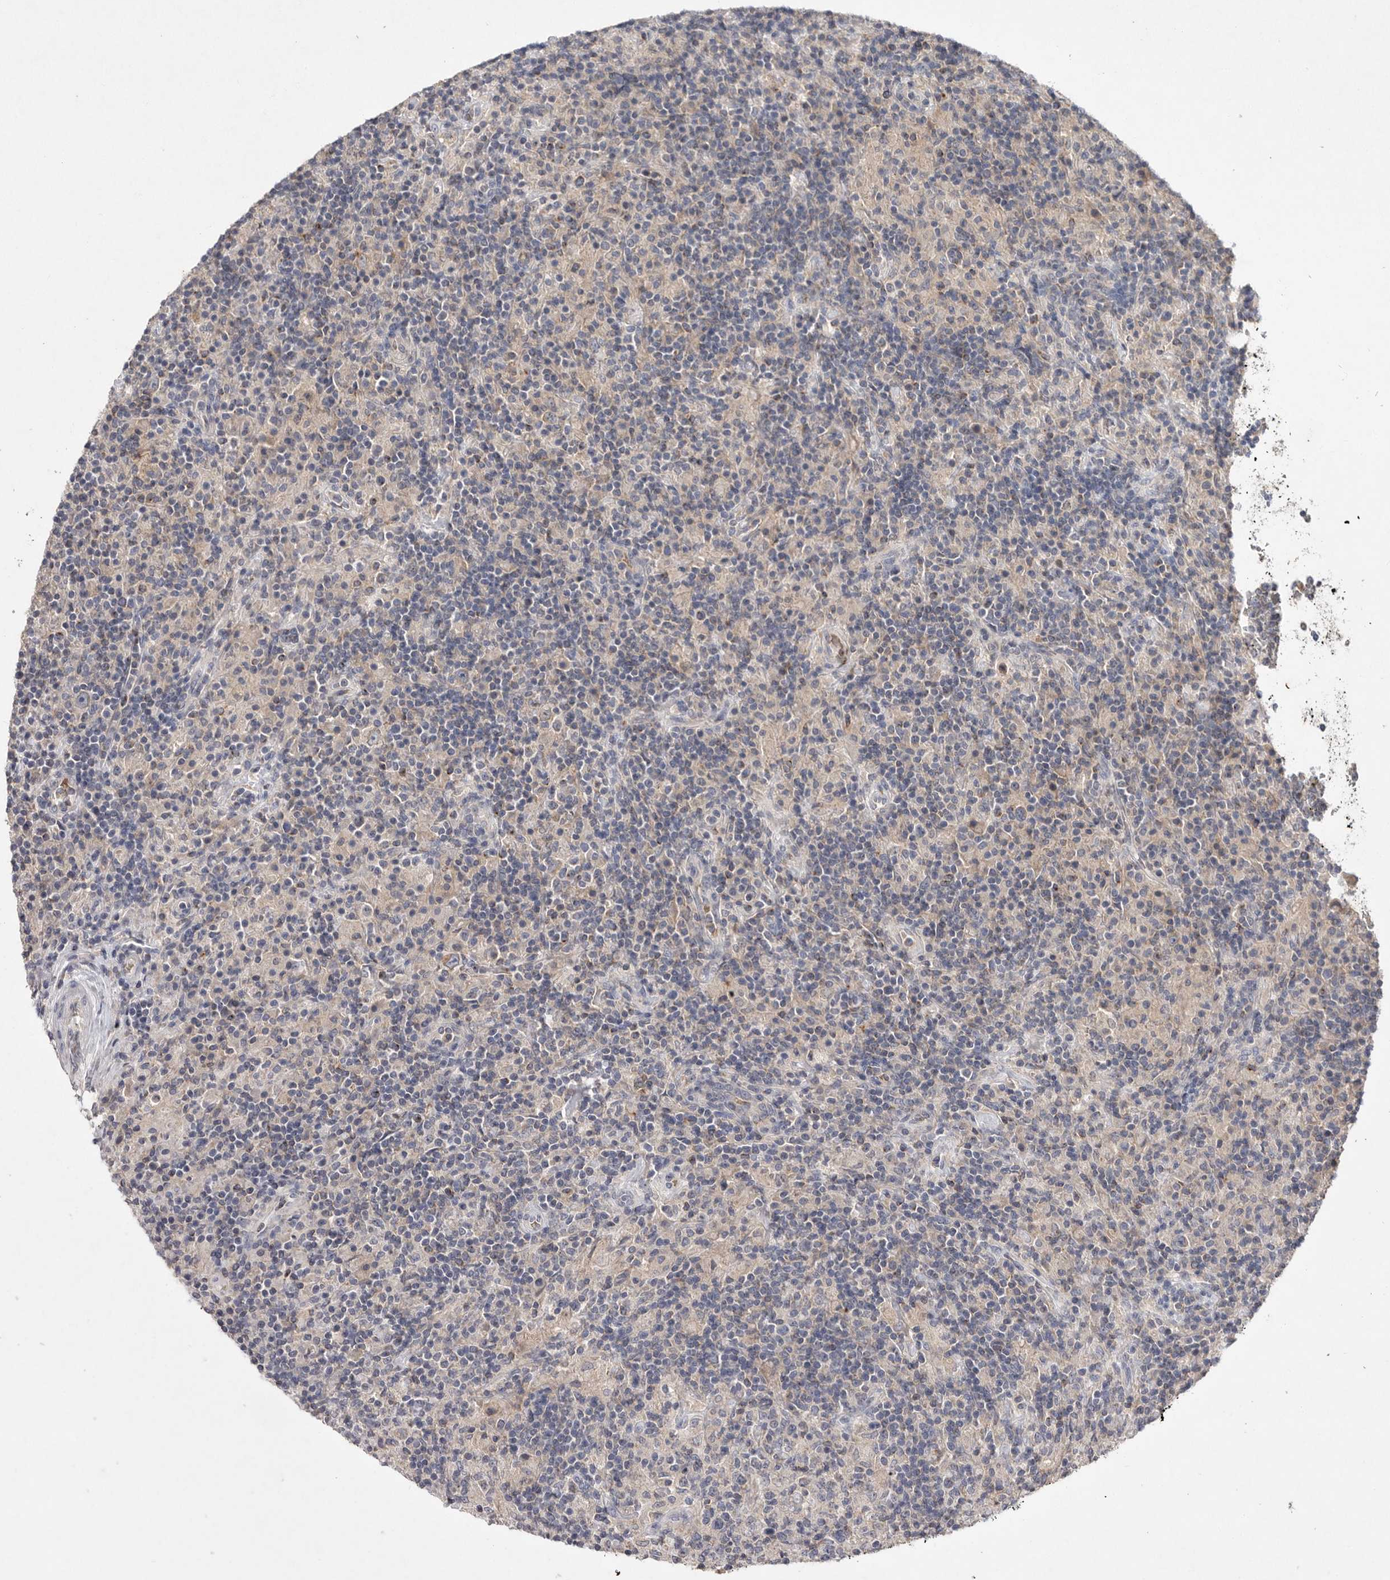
{"staining": {"intensity": "negative", "quantity": "none", "location": "none"}, "tissue": "lymphoma", "cell_type": "Tumor cells", "image_type": "cancer", "snomed": [{"axis": "morphology", "description": "Hodgkin's disease, NOS"}, {"axis": "topography", "description": "Lymph node"}], "caption": "Immunohistochemical staining of human Hodgkin's disease demonstrates no significant expression in tumor cells.", "gene": "TNFSF14", "patient": {"sex": "male", "age": 70}}